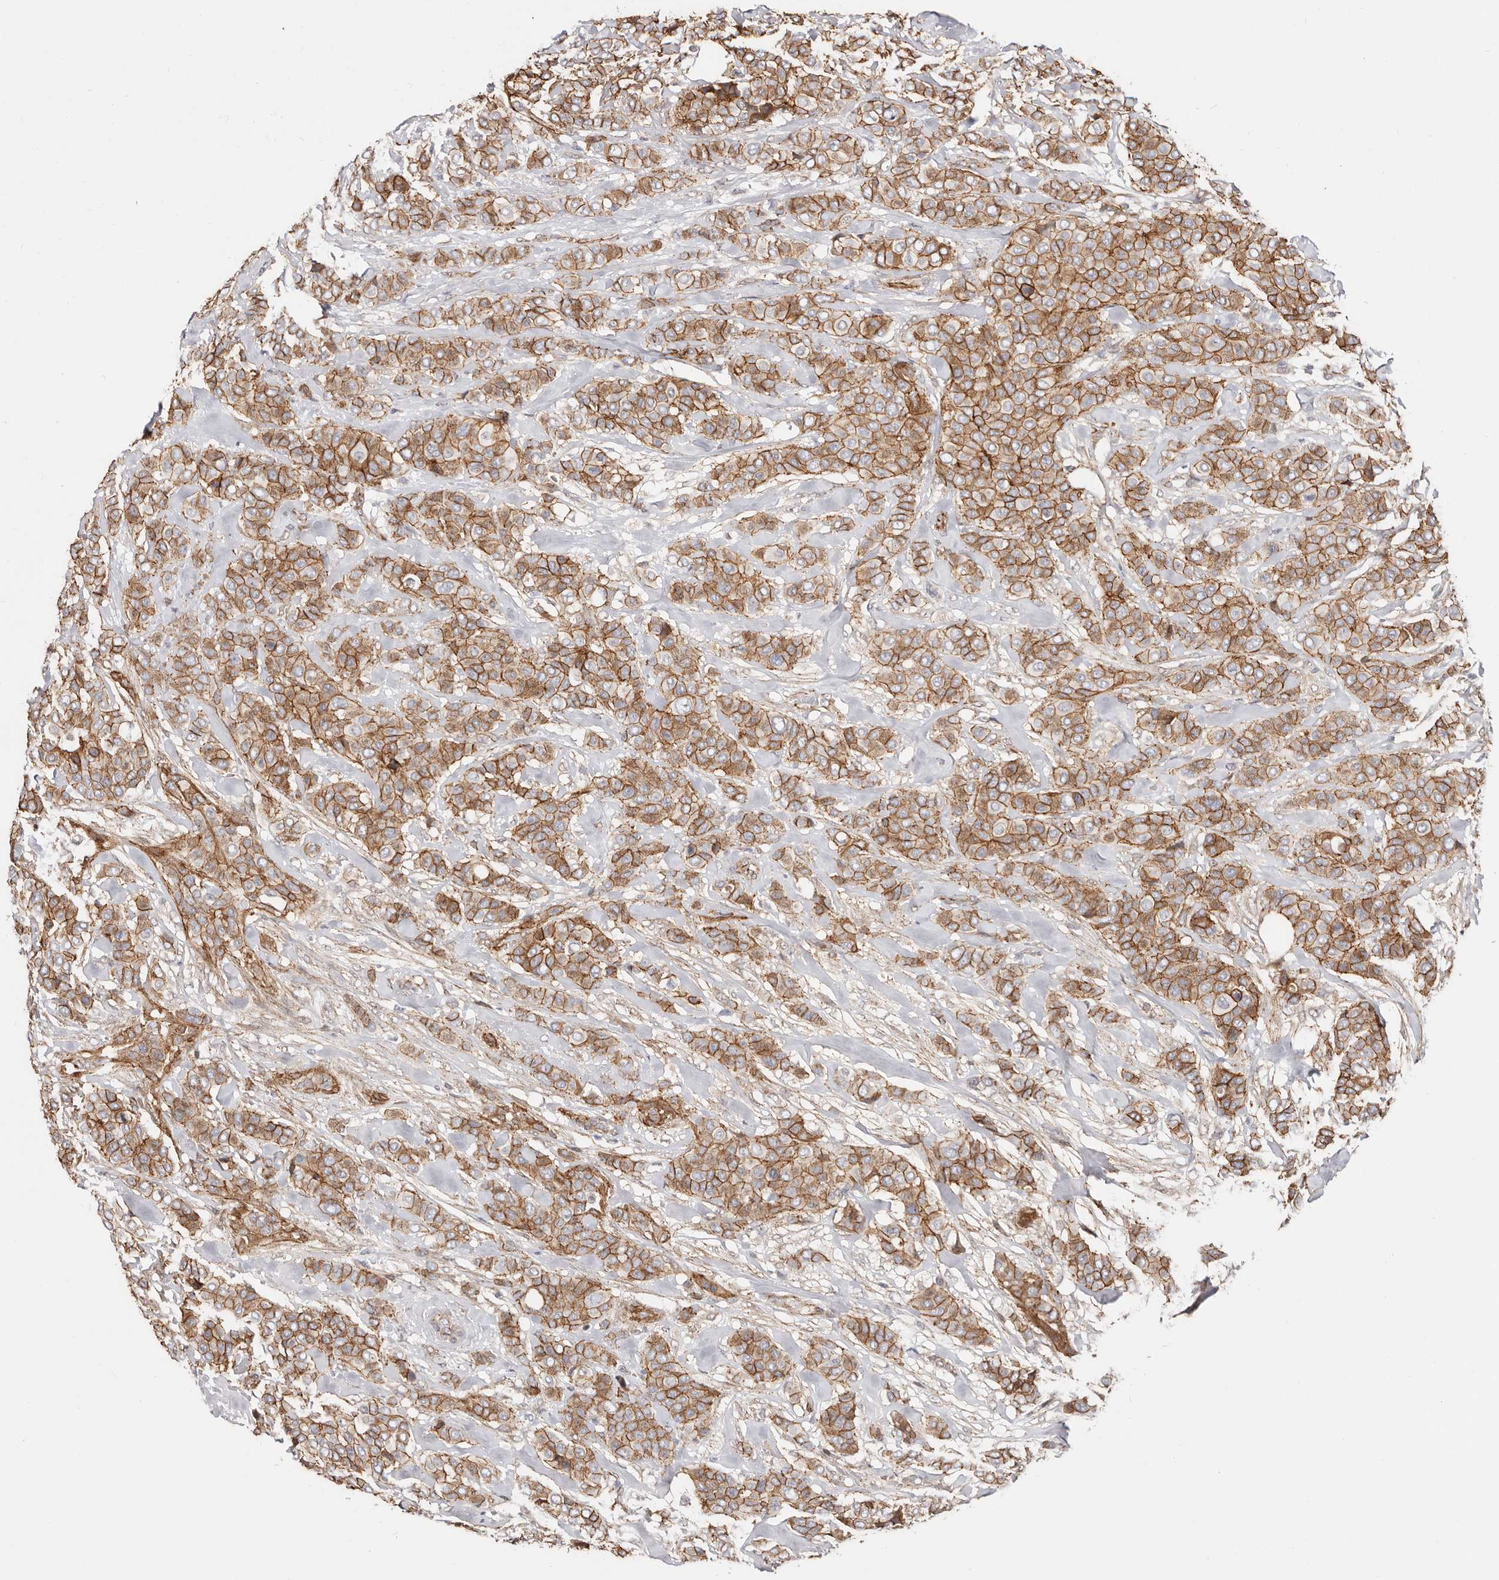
{"staining": {"intensity": "moderate", "quantity": ">75%", "location": "cytoplasmic/membranous"}, "tissue": "breast cancer", "cell_type": "Tumor cells", "image_type": "cancer", "snomed": [{"axis": "morphology", "description": "Lobular carcinoma"}, {"axis": "topography", "description": "Breast"}], "caption": "This is an image of immunohistochemistry staining of breast cancer (lobular carcinoma), which shows moderate expression in the cytoplasmic/membranous of tumor cells.", "gene": "CTNNB1", "patient": {"sex": "female", "age": 51}}